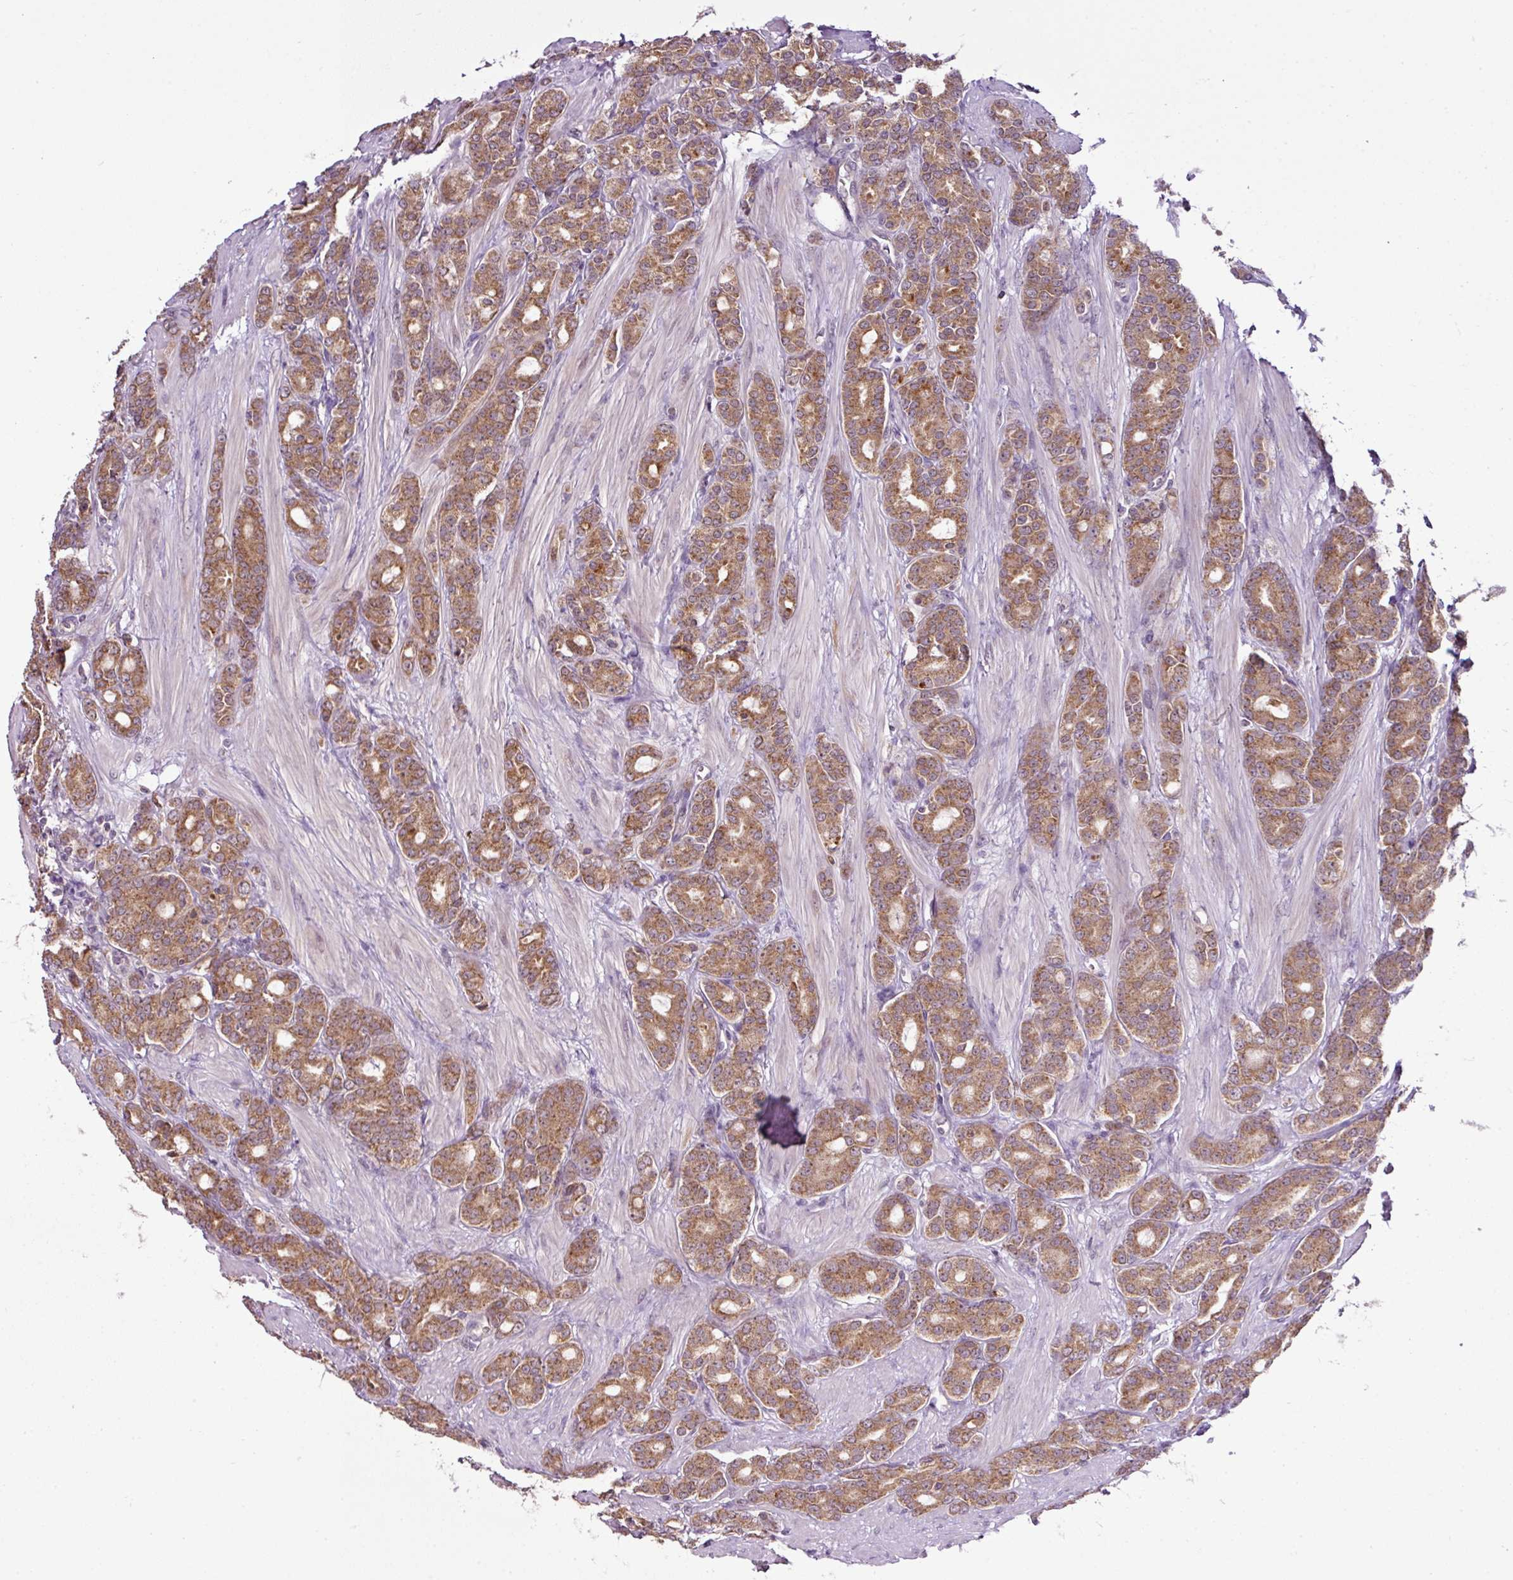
{"staining": {"intensity": "moderate", "quantity": ">75%", "location": "cytoplasmic/membranous"}, "tissue": "prostate cancer", "cell_type": "Tumor cells", "image_type": "cancer", "snomed": [{"axis": "morphology", "description": "Adenocarcinoma, High grade"}, {"axis": "topography", "description": "Prostate"}], "caption": "Immunohistochemistry (IHC) photomicrograph of neoplastic tissue: prostate high-grade adenocarcinoma stained using IHC demonstrates medium levels of moderate protein expression localized specifically in the cytoplasmic/membranous of tumor cells, appearing as a cytoplasmic/membranous brown color.", "gene": "SMCO4", "patient": {"sex": "male", "age": 62}}